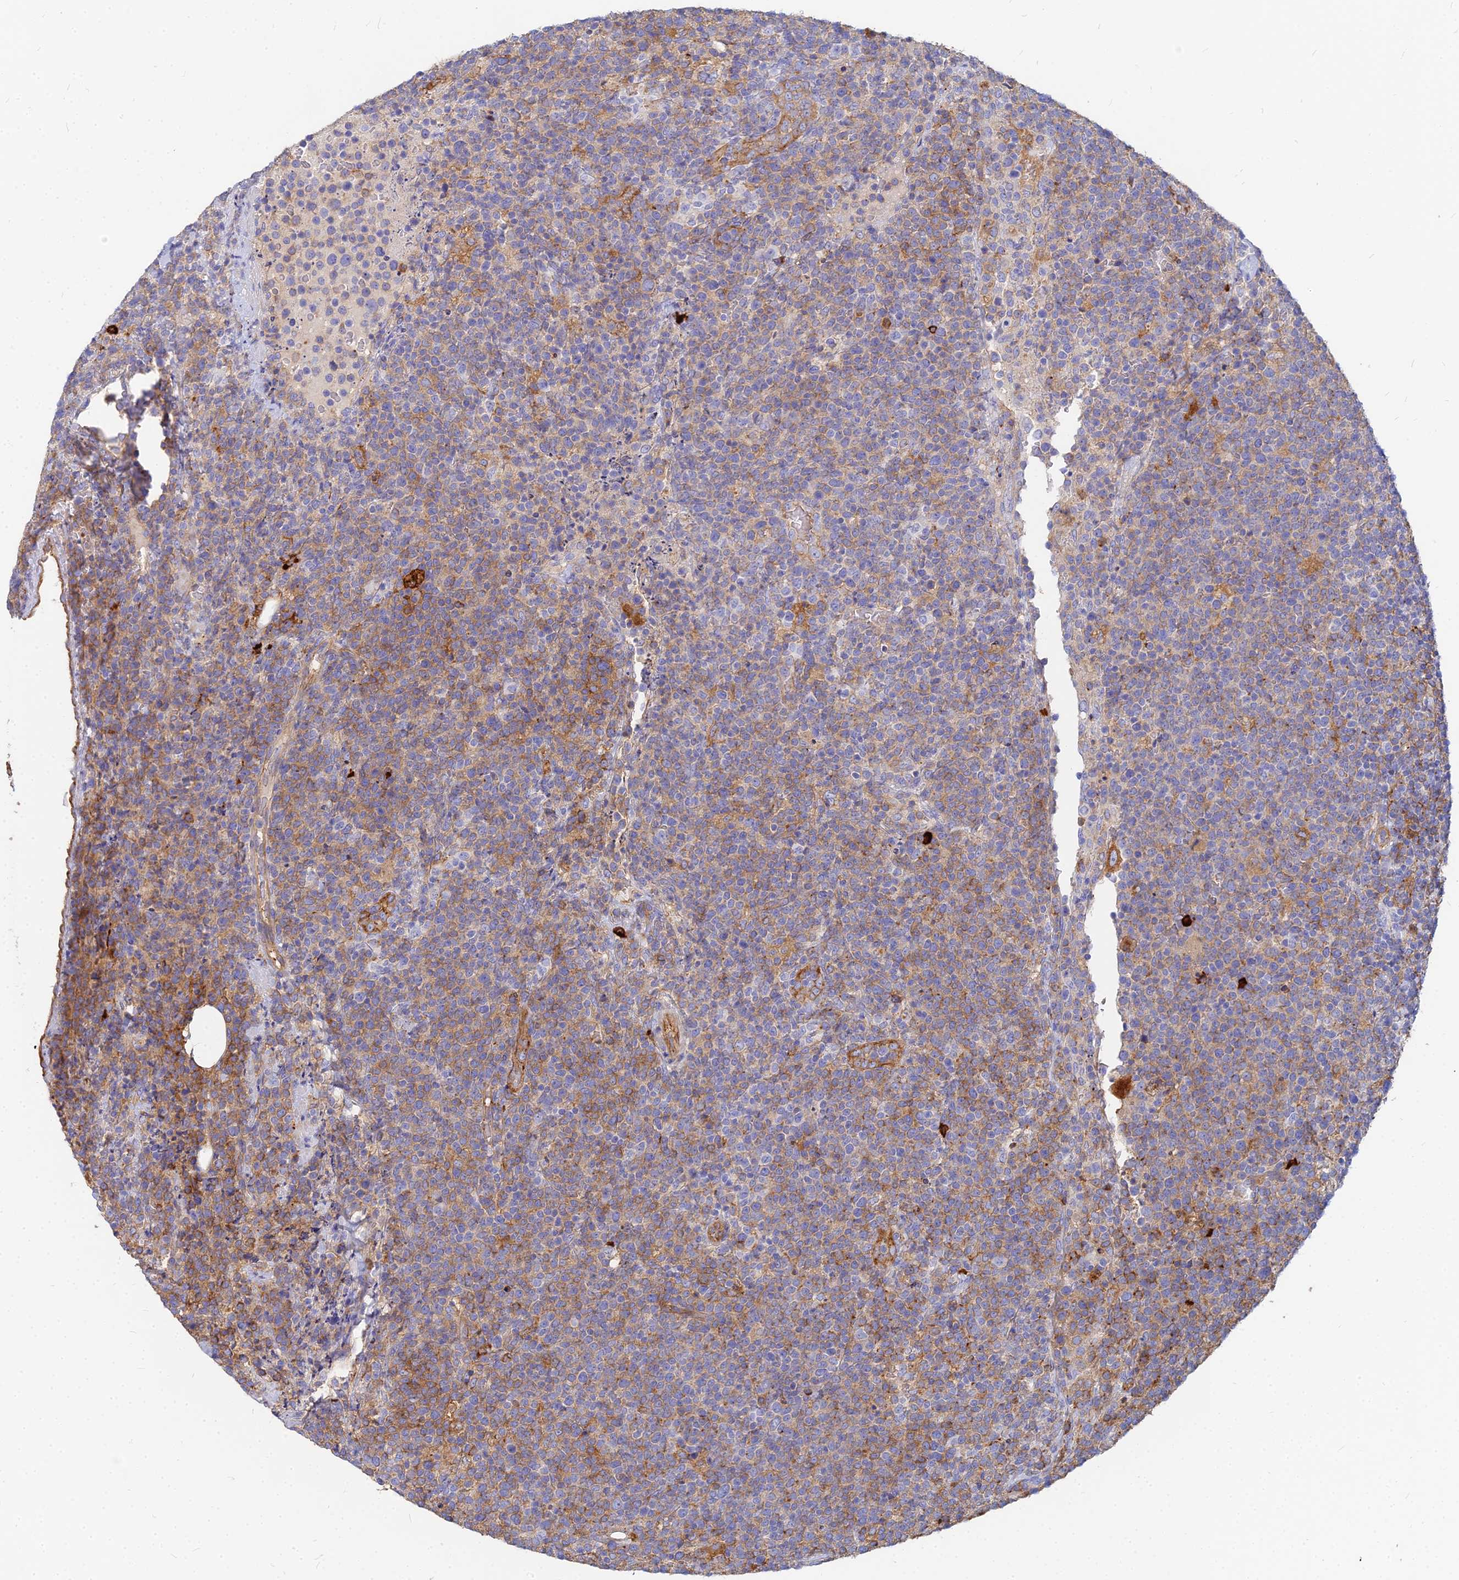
{"staining": {"intensity": "moderate", "quantity": "25%-75%", "location": "cytoplasmic/membranous"}, "tissue": "lymphoma", "cell_type": "Tumor cells", "image_type": "cancer", "snomed": [{"axis": "morphology", "description": "Malignant lymphoma, non-Hodgkin's type, High grade"}, {"axis": "topography", "description": "Lymph node"}], "caption": "Tumor cells display medium levels of moderate cytoplasmic/membranous positivity in about 25%-75% of cells in human malignant lymphoma, non-Hodgkin's type (high-grade). (brown staining indicates protein expression, while blue staining denotes nuclei).", "gene": "VAT1", "patient": {"sex": "male", "age": 61}}